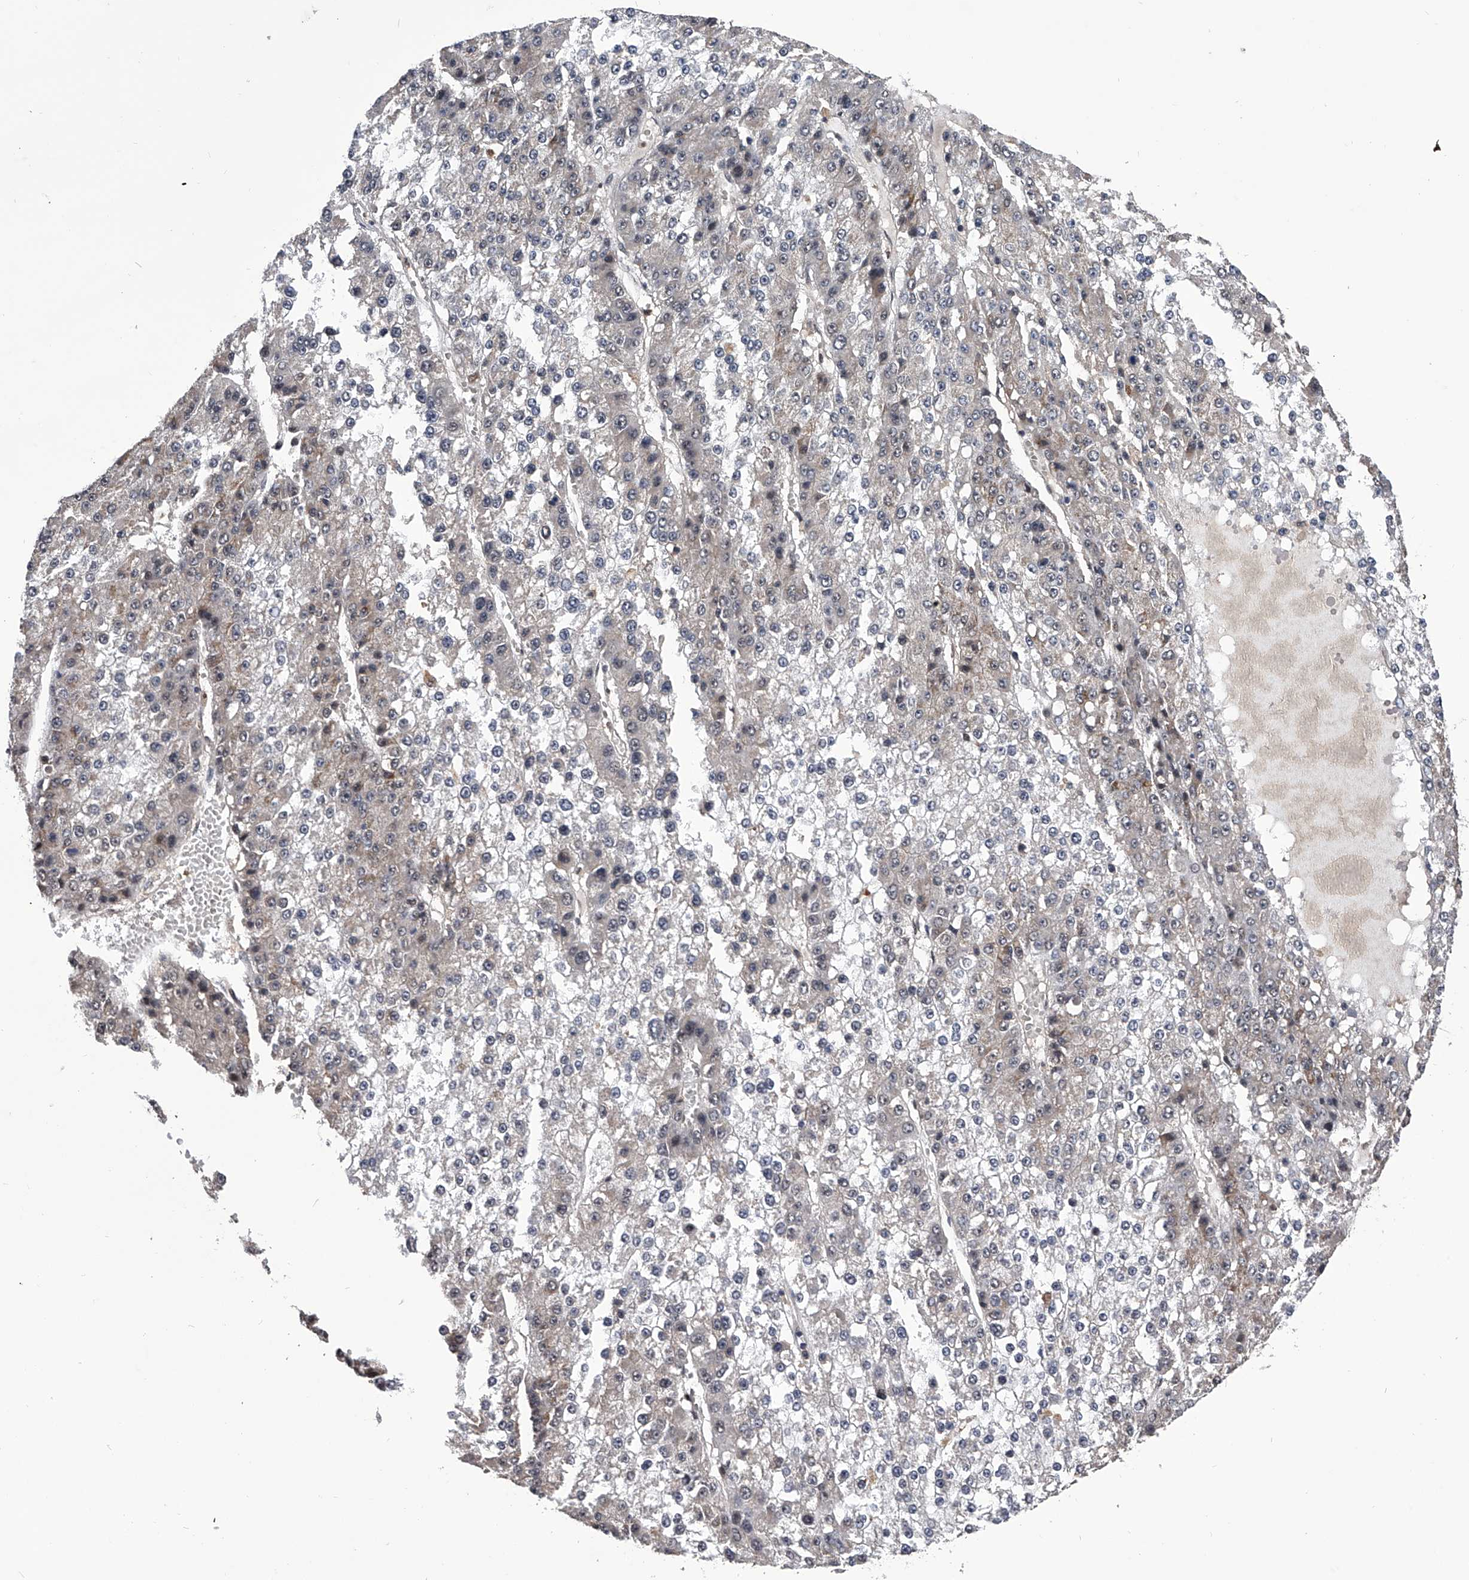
{"staining": {"intensity": "negative", "quantity": "none", "location": "none"}, "tissue": "liver cancer", "cell_type": "Tumor cells", "image_type": "cancer", "snomed": [{"axis": "morphology", "description": "Carcinoma, Hepatocellular, NOS"}, {"axis": "topography", "description": "Liver"}], "caption": "An IHC micrograph of hepatocellular carcinoma (liver) is shown. There is no staining in tumor cells of hepatocellular carcinoma (liver).", "gene": "EFCAB7", "patient": {"sex": "female", "age": 73}}